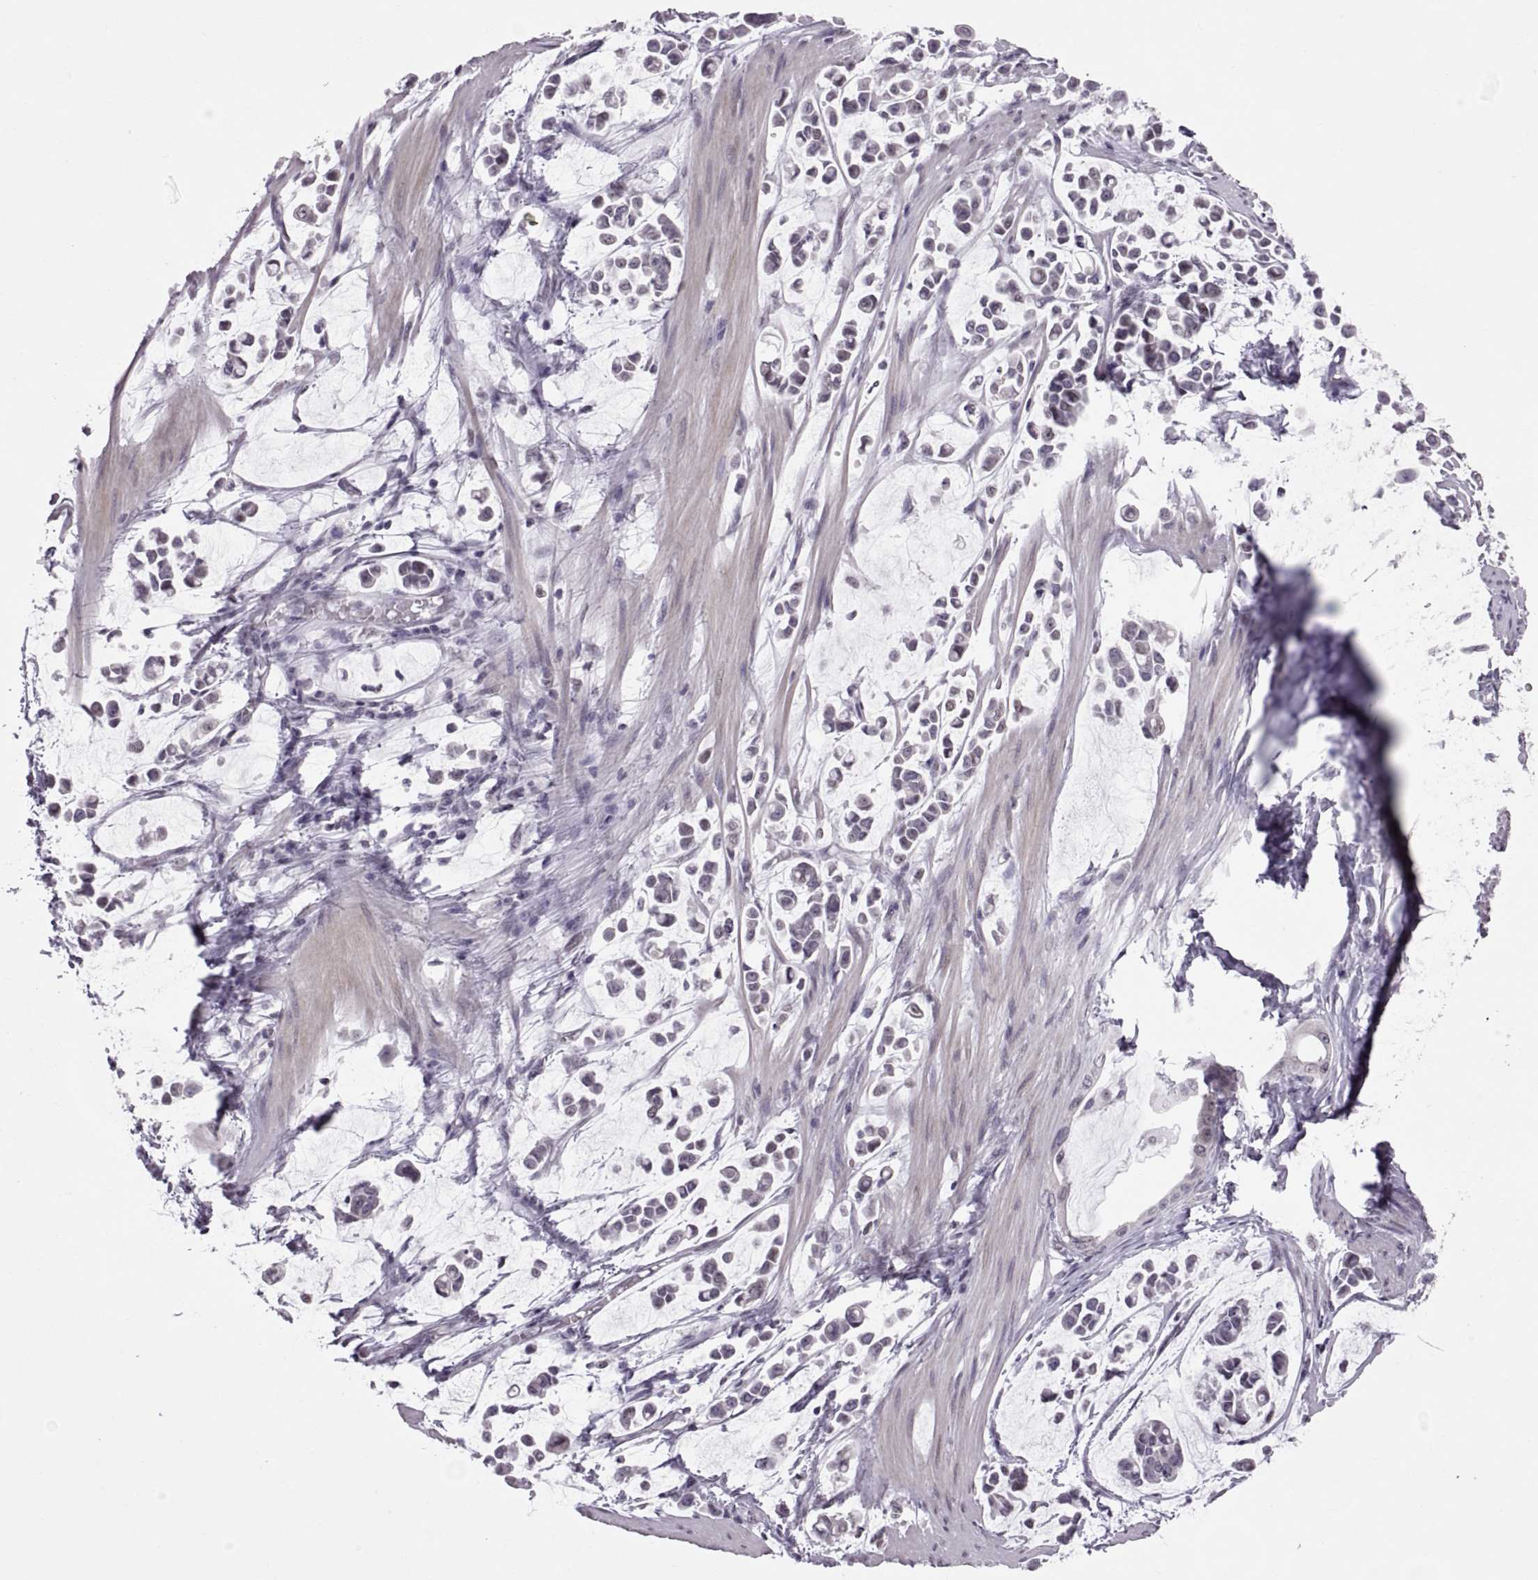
{"staining": {"intensity": "negative", "quantity": "none", "location": "none"}, "tissue": "stomach cancer", "cell_type": "Tumor cells", "image_type": "cancer", "snomed": [{"axis": "morphology", "description": "Adenocarcinoma, NOS"}, {"axis": "topography", "description": "Stomach"}], "caption": "Immunohistochemistry micrograph of neoplastic tissue: human stomach adenocarcinoma stained with DAB exhibits no significant protein staining in tumor cells.", "gene": "KRT77", "patient": {"sex": "male", "age": 82}}